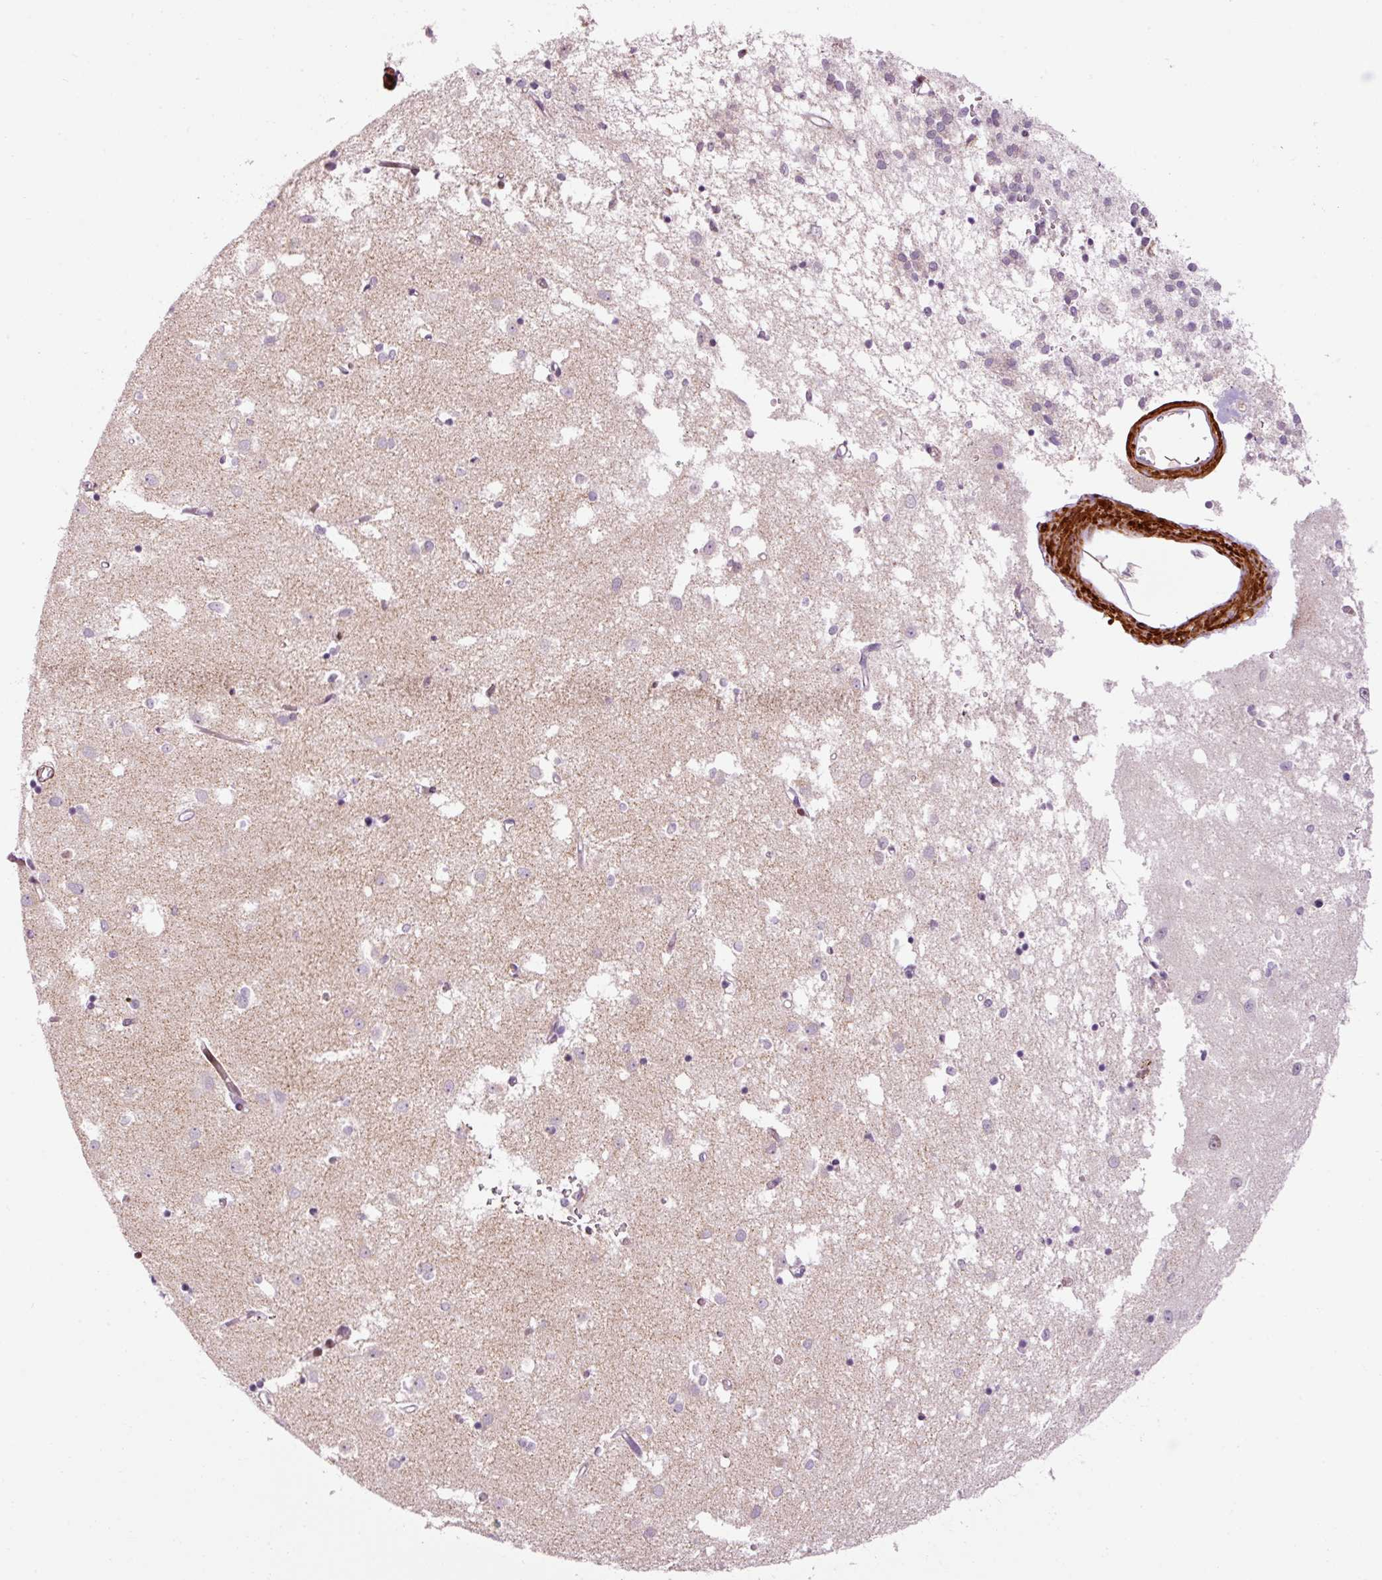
{"staining": {"intensity": "negative", "quantity": "none", "location": "none"}, "tissue": "caudate", "cell_type": "Glial cells", "image_type": "normal", "snomed": [{"axis": "morphology", "description": "Normal tissue, NOS"}, {"axis": "topography", "description": "Lateral ventricle wall"}], "caption": "A photomicrograph of caudate stained for a protein reveals no brown staining in glial cells.", "gene": "ANKRD20A1", "patient": {"sex": "male", "age": 70}}